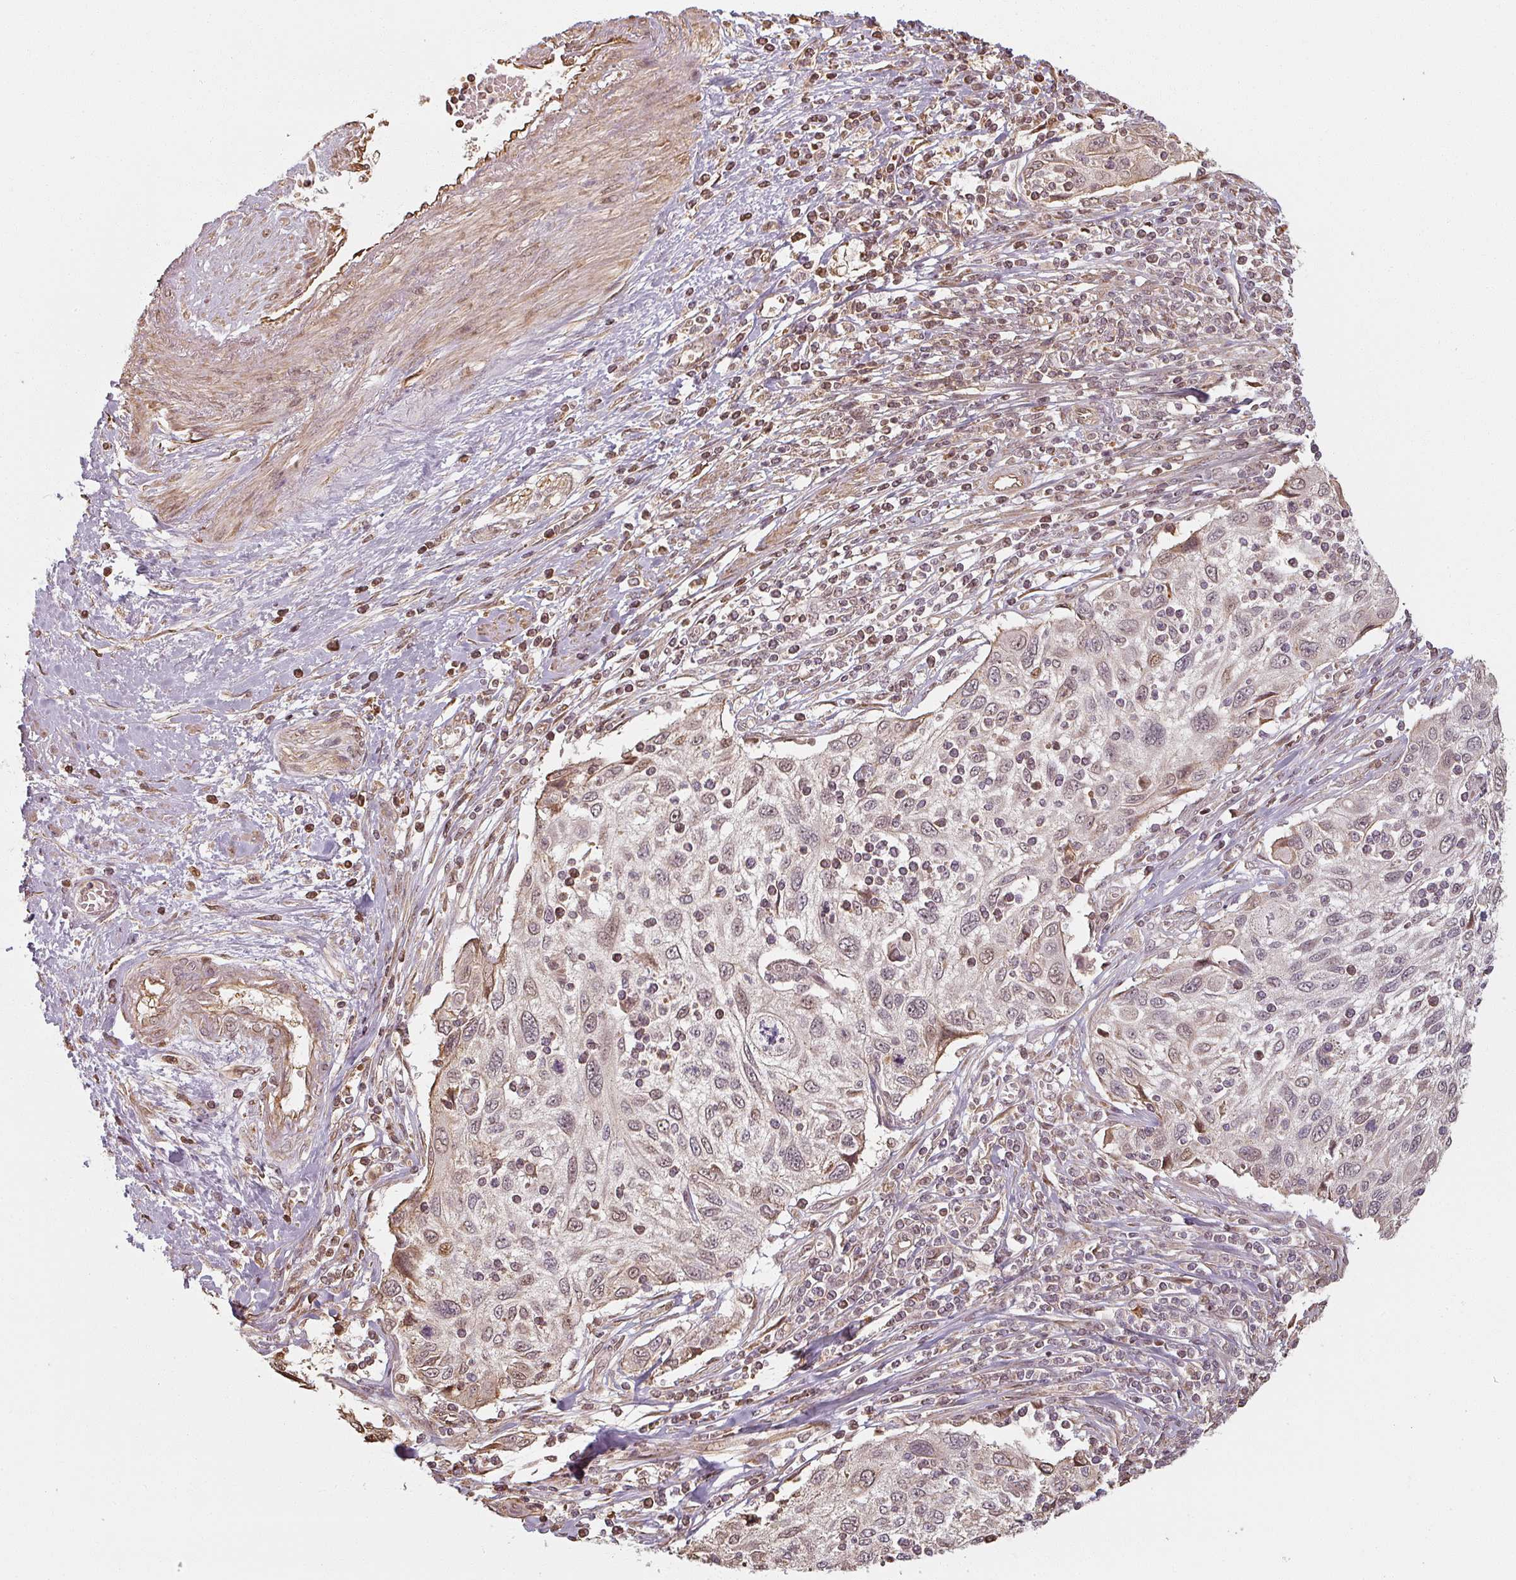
{"staining": {"intensity": "weak", "quantity": ">75%", "location": "nuclear"}, "tissue": "cervical cancer", "cell_type": "Tumor cells", "image_type": "cancer", "snomed": [{"axis": "morphology", "description": "Squamous cell carcinoma, NOS"}, {"axis": "topography", "description": "Cervix"}], "caption": "A histopathology image showing weak nuclear staining in about >75% of tumor cells in cervical squamous cell carcinoma, as visualized by brown immunohistochemical staining.", "gene": "MED19", "patient": {"sex": "female", "age": 70}}